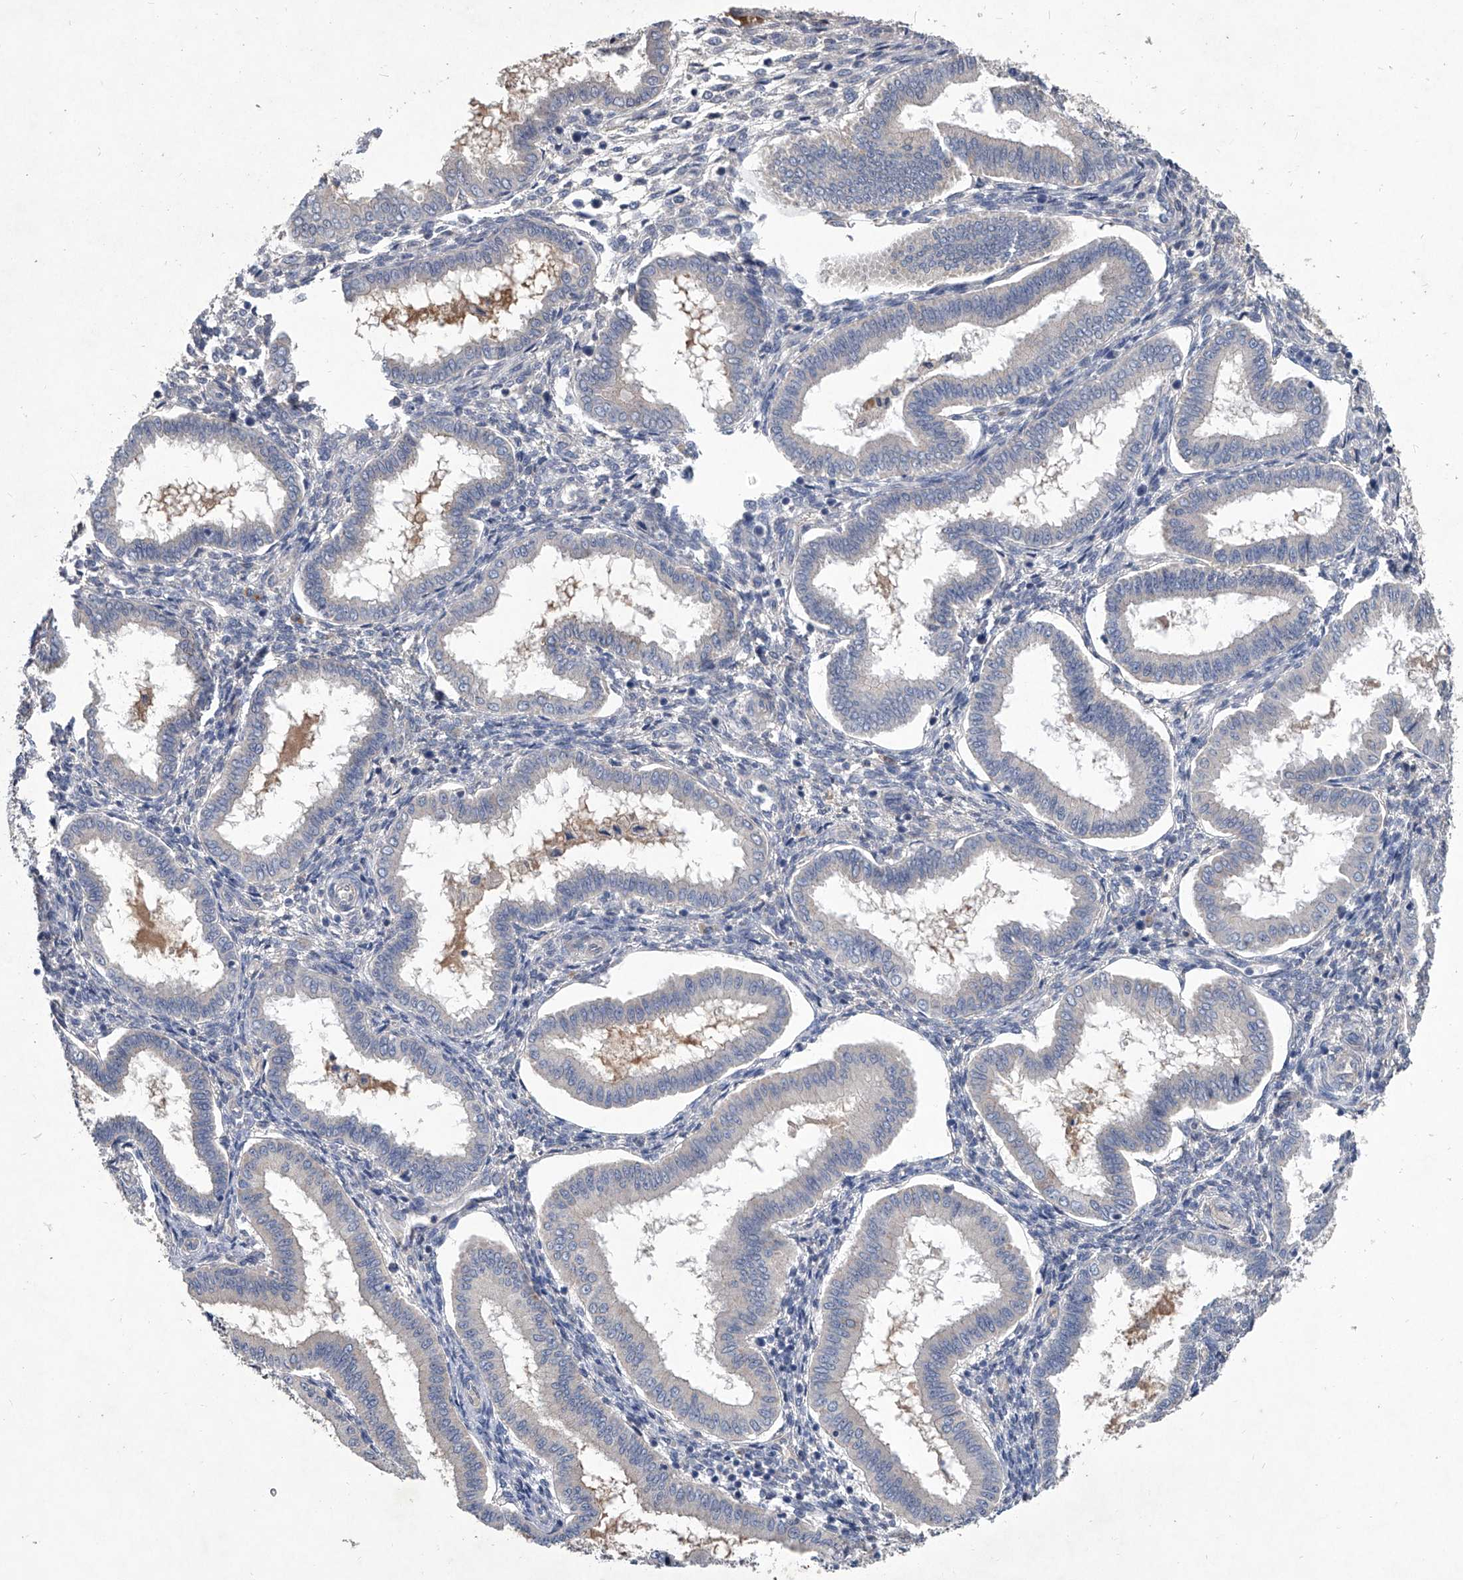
{"staining": {"intensity": "negative", "quantity": "none", "location": "none"}, "tissue": "endometrium", "cell_type": "Cells in endometrial stroma", "image_type": "normal", "snomed": [{"axis": "morphology", "description": "Normal tissue, NOS"}, {"axis": "topography", "description": "Endometrium"}], "caption": "This is an immunohistochemistry (IHC) micrograph of normal endometrium. There is no staining in cells in endometrial stroma.", "gene": "C5", "patient": {"sex": "female", "age": 24}}